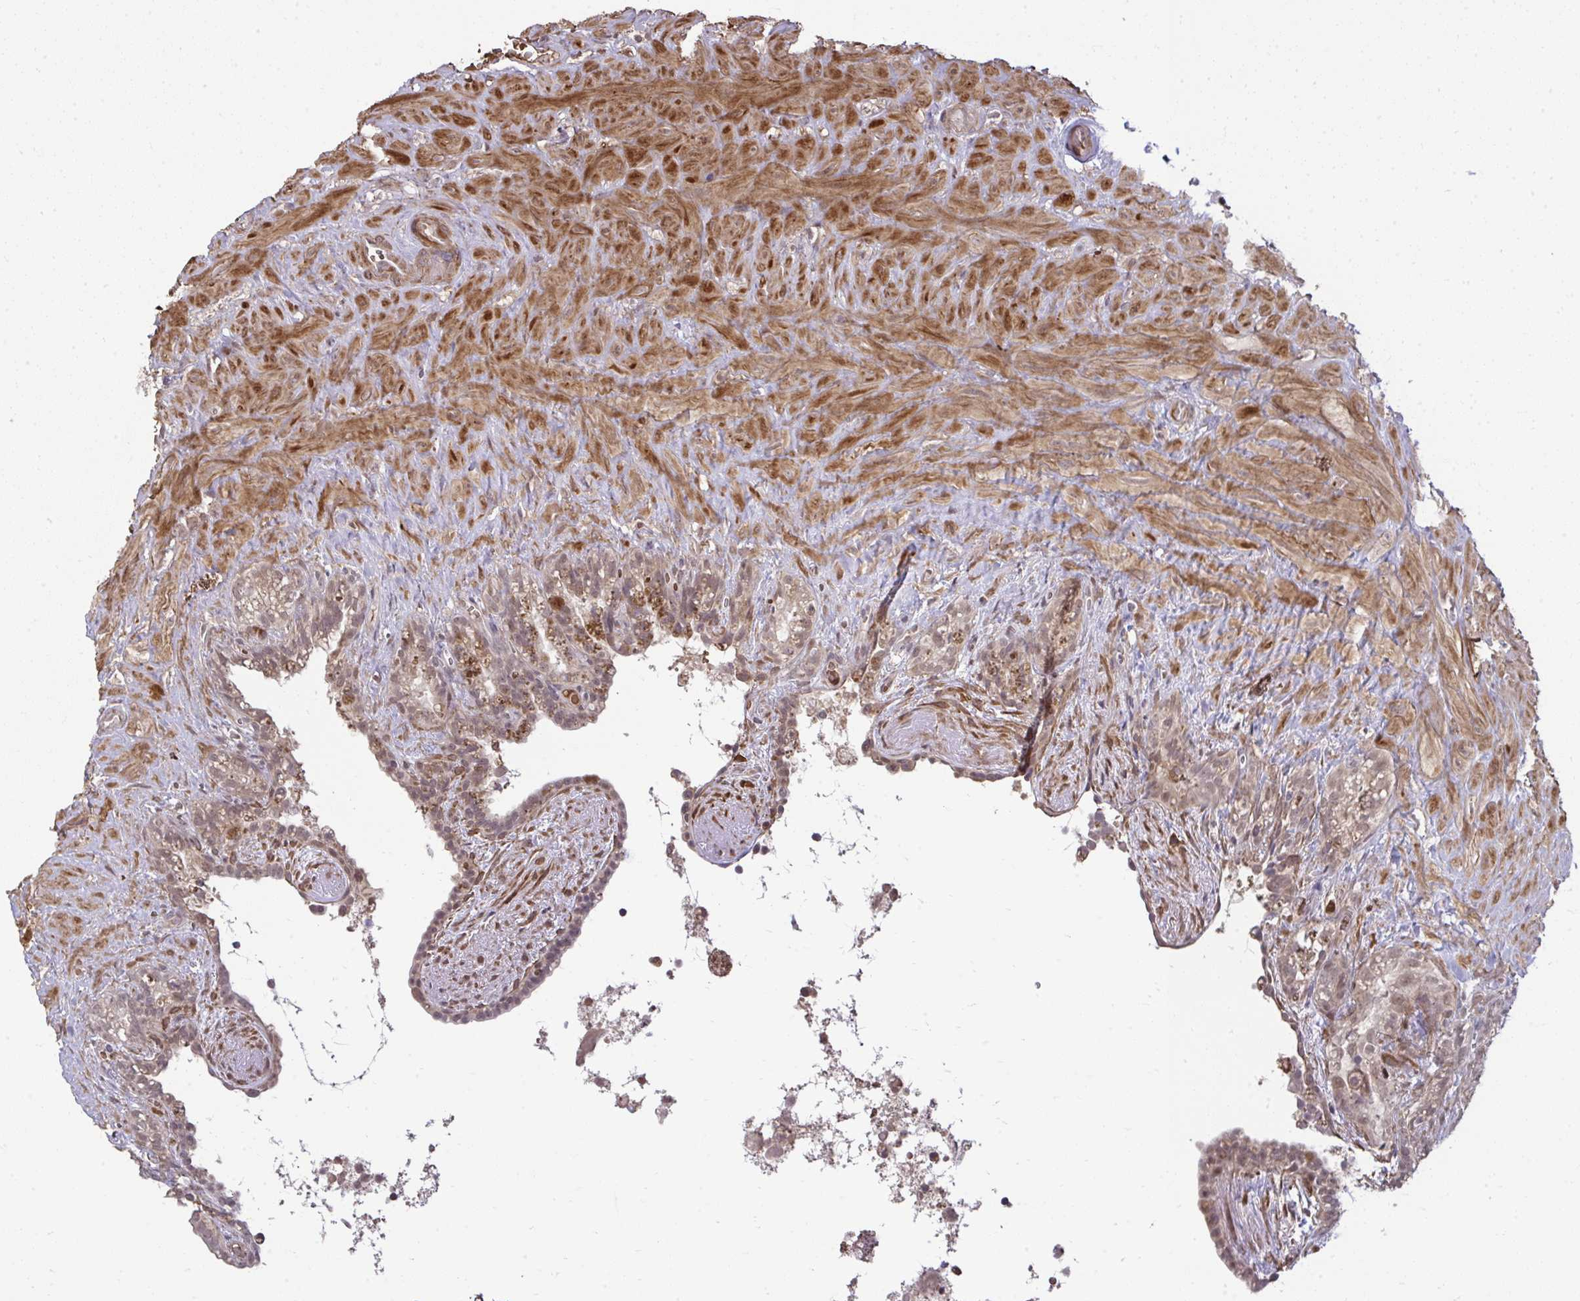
{"staining": {"intensity": "moderate", "quantity": "25%-75%", "location": "cytoplasmic/membranous,nuclear"}, "tissue": "seminal vesicle", "cell_type": "Glandular cells", "image_type": "normal", "snomed": [{"axis": "morphology", "description": "Normal tissue, NOS"}, {"axis": "topography", "description": "Seminal veicle"}], "caption": "DAB (3,3'-diaminobenzidine) immunohistochemical staining of normal human seminal vesicle reveals moderate cytoplasmic/membranous,nuclear protein positivity in about 25%-75% of glandular cells. (DAB IHC, brown staining for protein, blue staining for nuclei).", "gene": "ZSCAN9", "patient": {"sex": "male", "age": 76}}